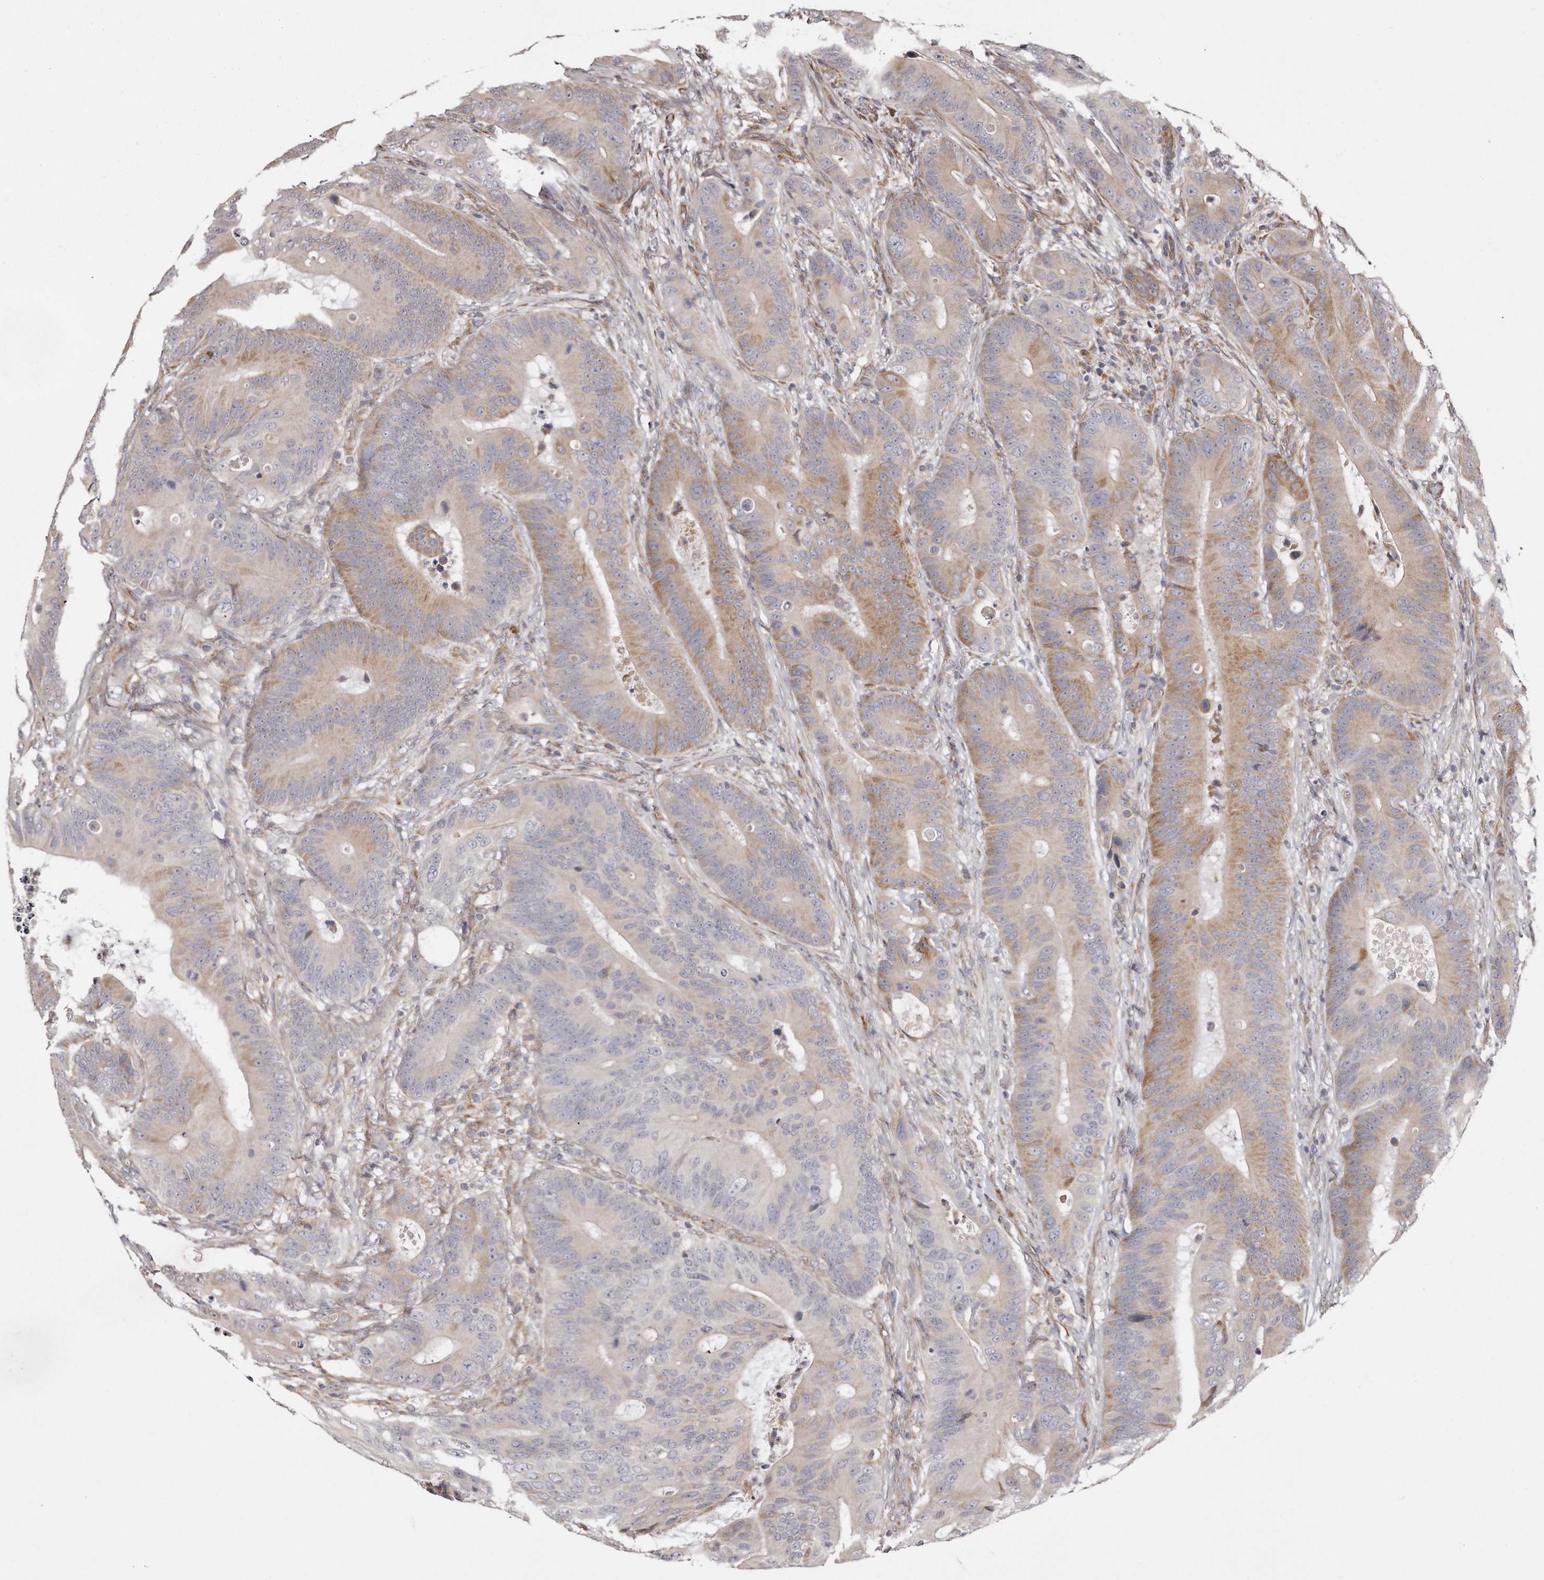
{"staining": {"intensity": "moderate", "quantity": "25%-75%", "location": "cytoplasmic/membranous"}, "tissue": "colorectal cancer", "cell_type": "Tumor cells", "image_type": "cancer", "snomed": [{"axis": "morphology", "description": "Adenocarcinoma, NOS"}, {"axis": "topography", "description": "Colon"}], "caption": "Protein expression by immunohistochemistry exhibits moderate cytoplasmic/membranous positivity in approximately 25%-75% of tumor cells in colorectal cancer (adenocarcinoma).", "gene": "TRAPPC14", "patient": {"sex": "male", "age": 83}}